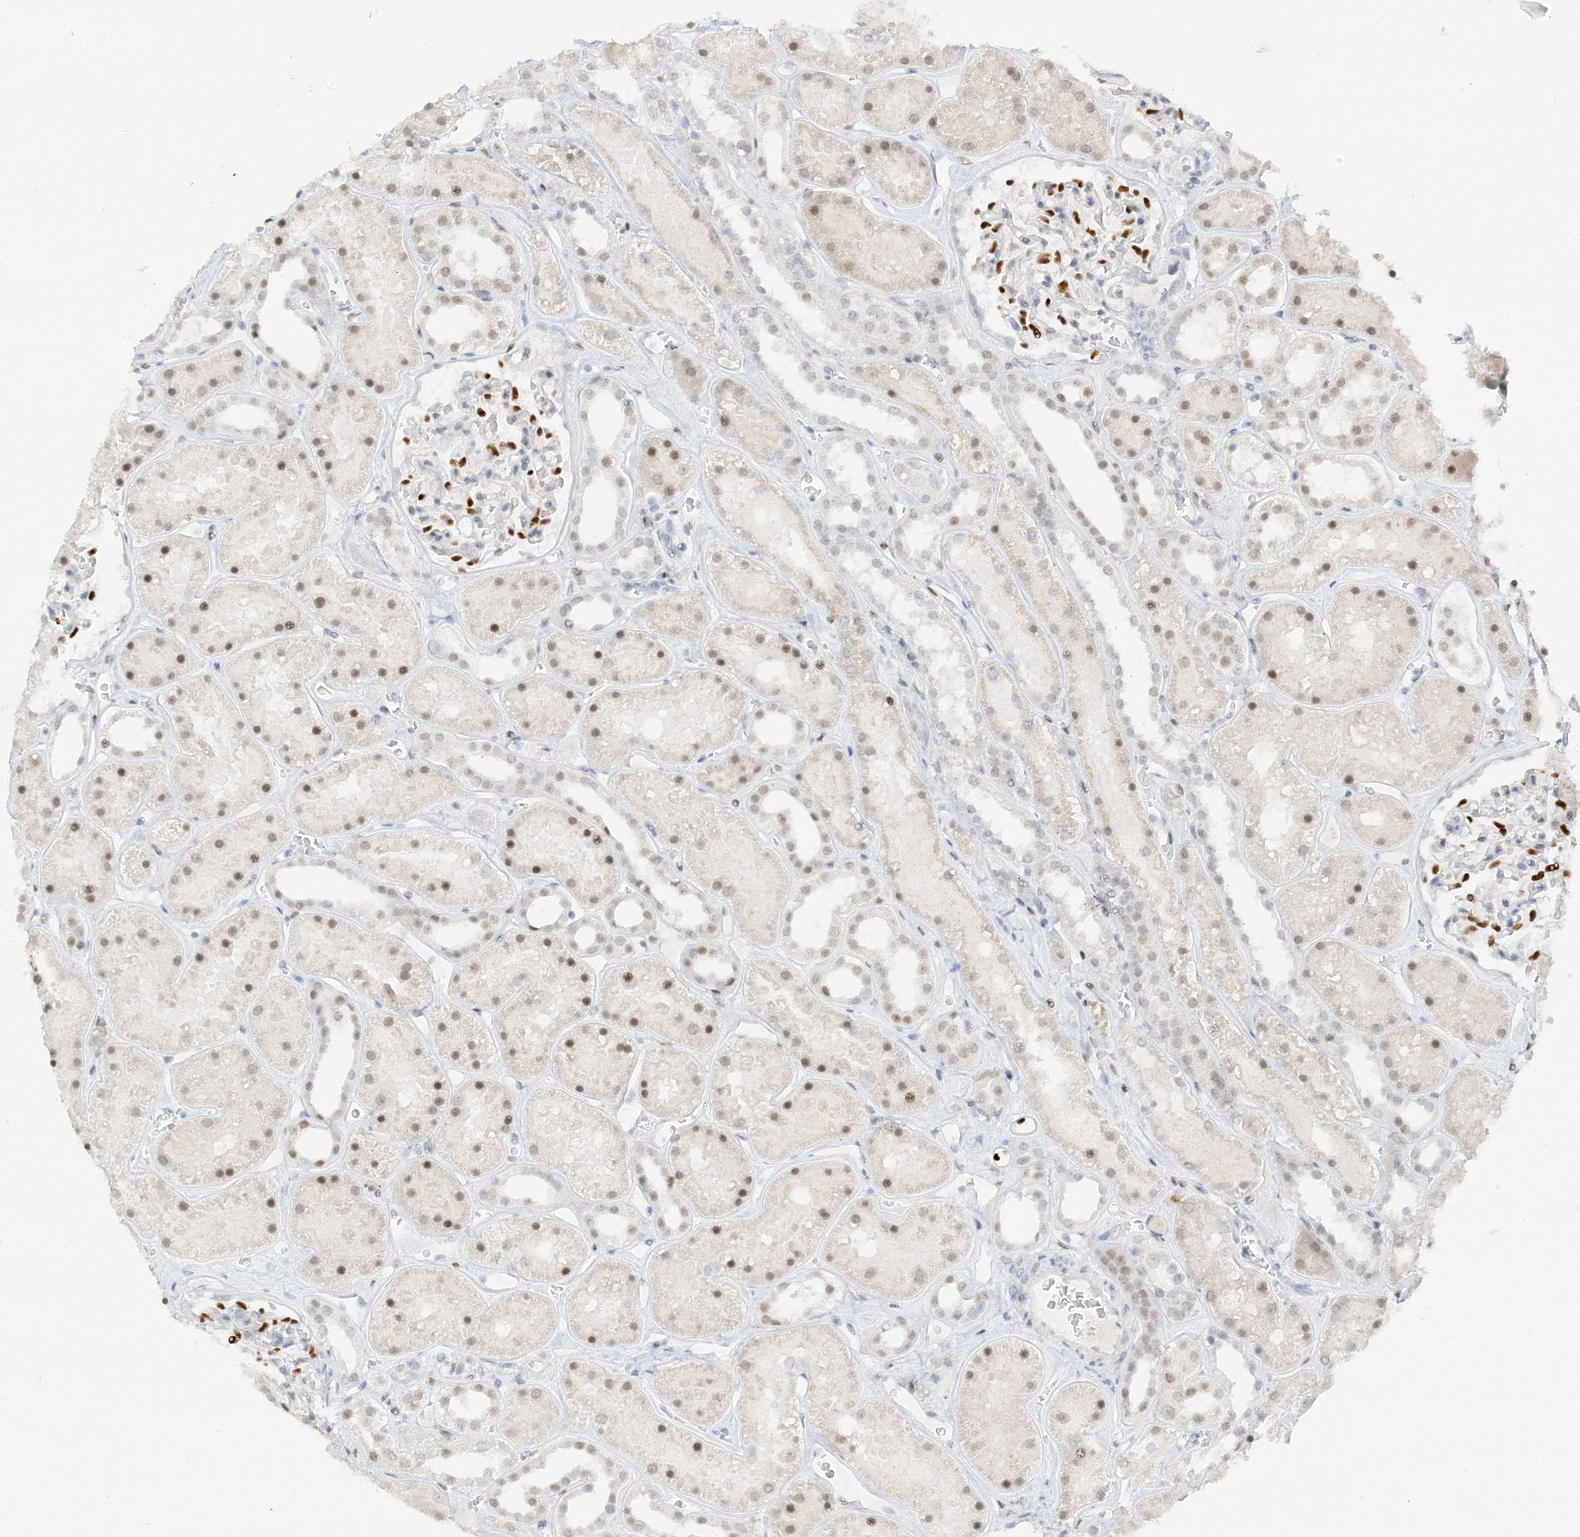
{"staining": {"intensity": "strong", "quantity": "<25%", "location": "nuclear"}, "tissue": "kidney", "cell_type": "Cells in glomeruli", "image_type": "normal", "snomed": [{"axis": "morphology", "description": "Normal tissue, NOS"}, {"axis": "topography", "description": "Kidney"}], "caption": "This photomicrograph displays IHC staining of benign kidney, with medium strong nuclear positivity in approximately <25% of cells in glomeruli.", "gene": "MSL3", "patient": {"sex": "female", "age": 41}}